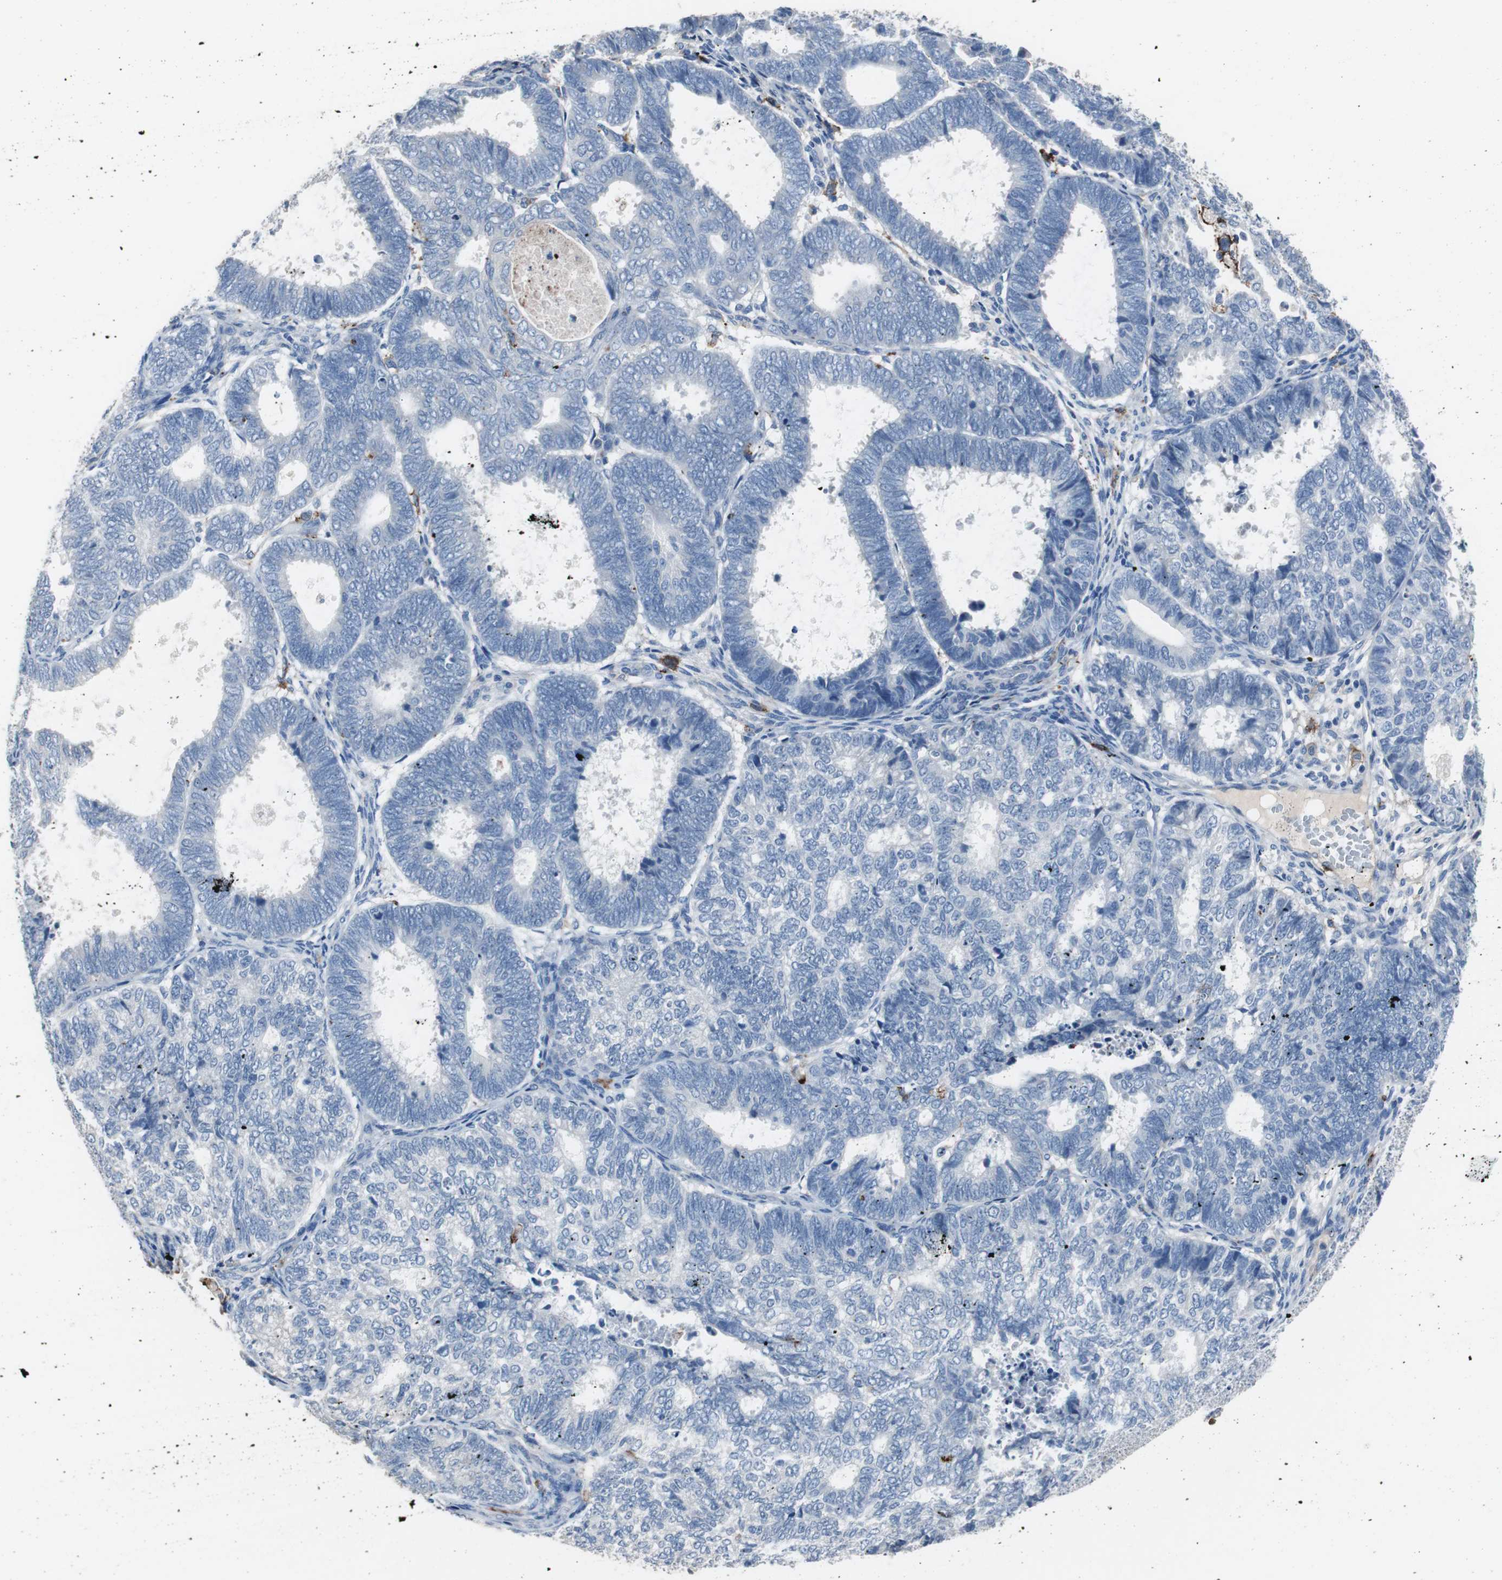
{"staining": {"intensity": "negative", "quantity": "none", "location": "none"}, "tissue": "endometrial cancer", "cell_type": "Tumor cells", "image_type": "cancer", "snomed": [{"axis": "morphology", "description": "Adenocarcinoma, NOS"}, {"axis": "topography", "description": "Uterus"}], "caption": "Immunohistochemistry (IHC) micrograph of human endometrial adenocarcinoma stained for a protein (brown), which demonstrates no expression in tumor cells.", "gene": "FCGR2B", "patient": {"sex": "female", "age": 60}}